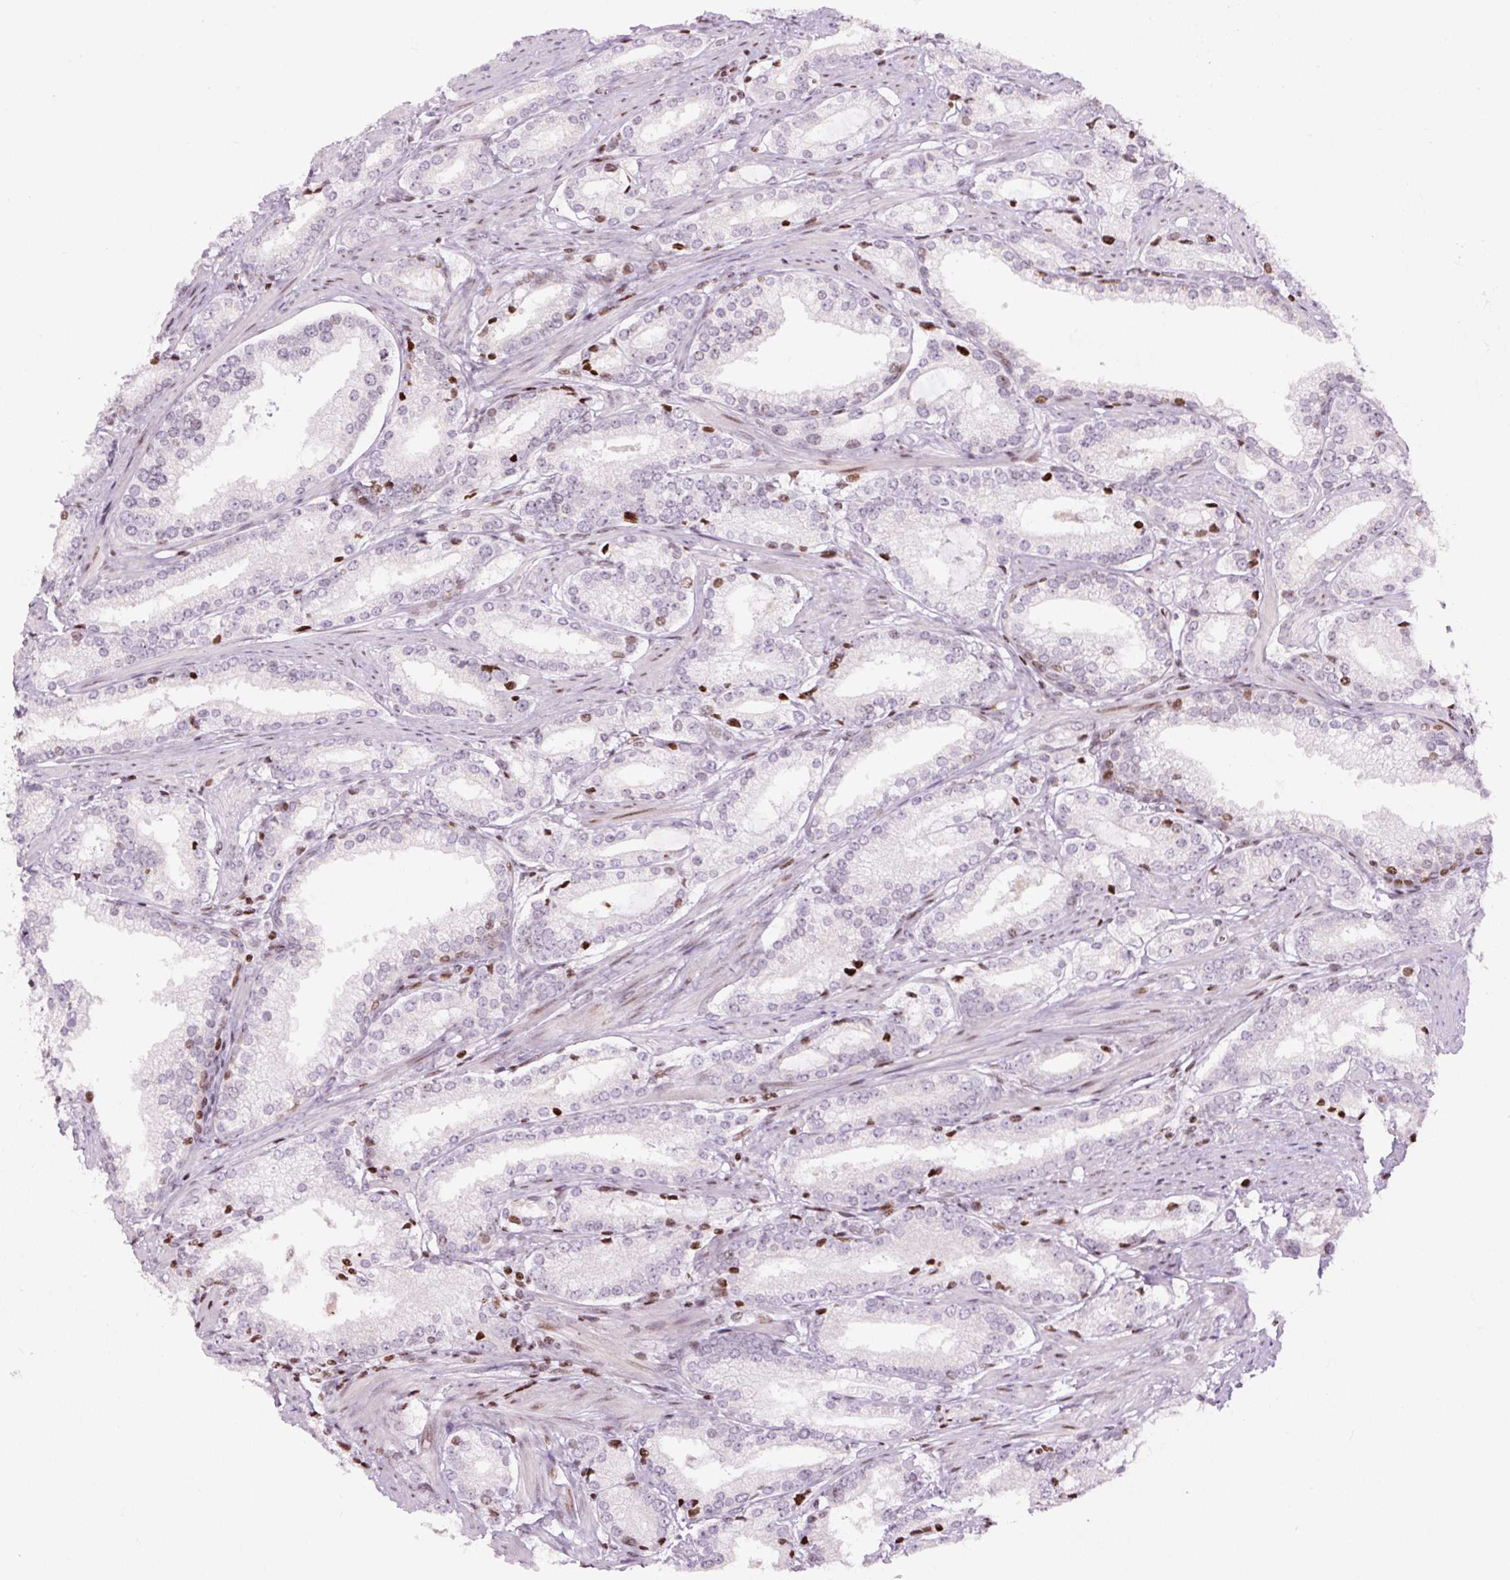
{"staining": {"intensity": "moderate", "quantity": "<25%", "location": "nuclear"}, "tissue": "prostate cancer", "cell_type": "Tumor cells", "image_type": "cancer", "snomed": [{"axis": "morphology", "description": "Adenocarcinoma, Low grade"}, {"axis": "topography", "description": "Prostate"}], "caption": "Brown immunohistochemical staining in human low-grade adenocarcinoma (prostate) shows moderate nuclear staining in approximately <25% of tumor cells.", "gene": "TMEM177", "patient": {"sex": "male", "age": 58}}